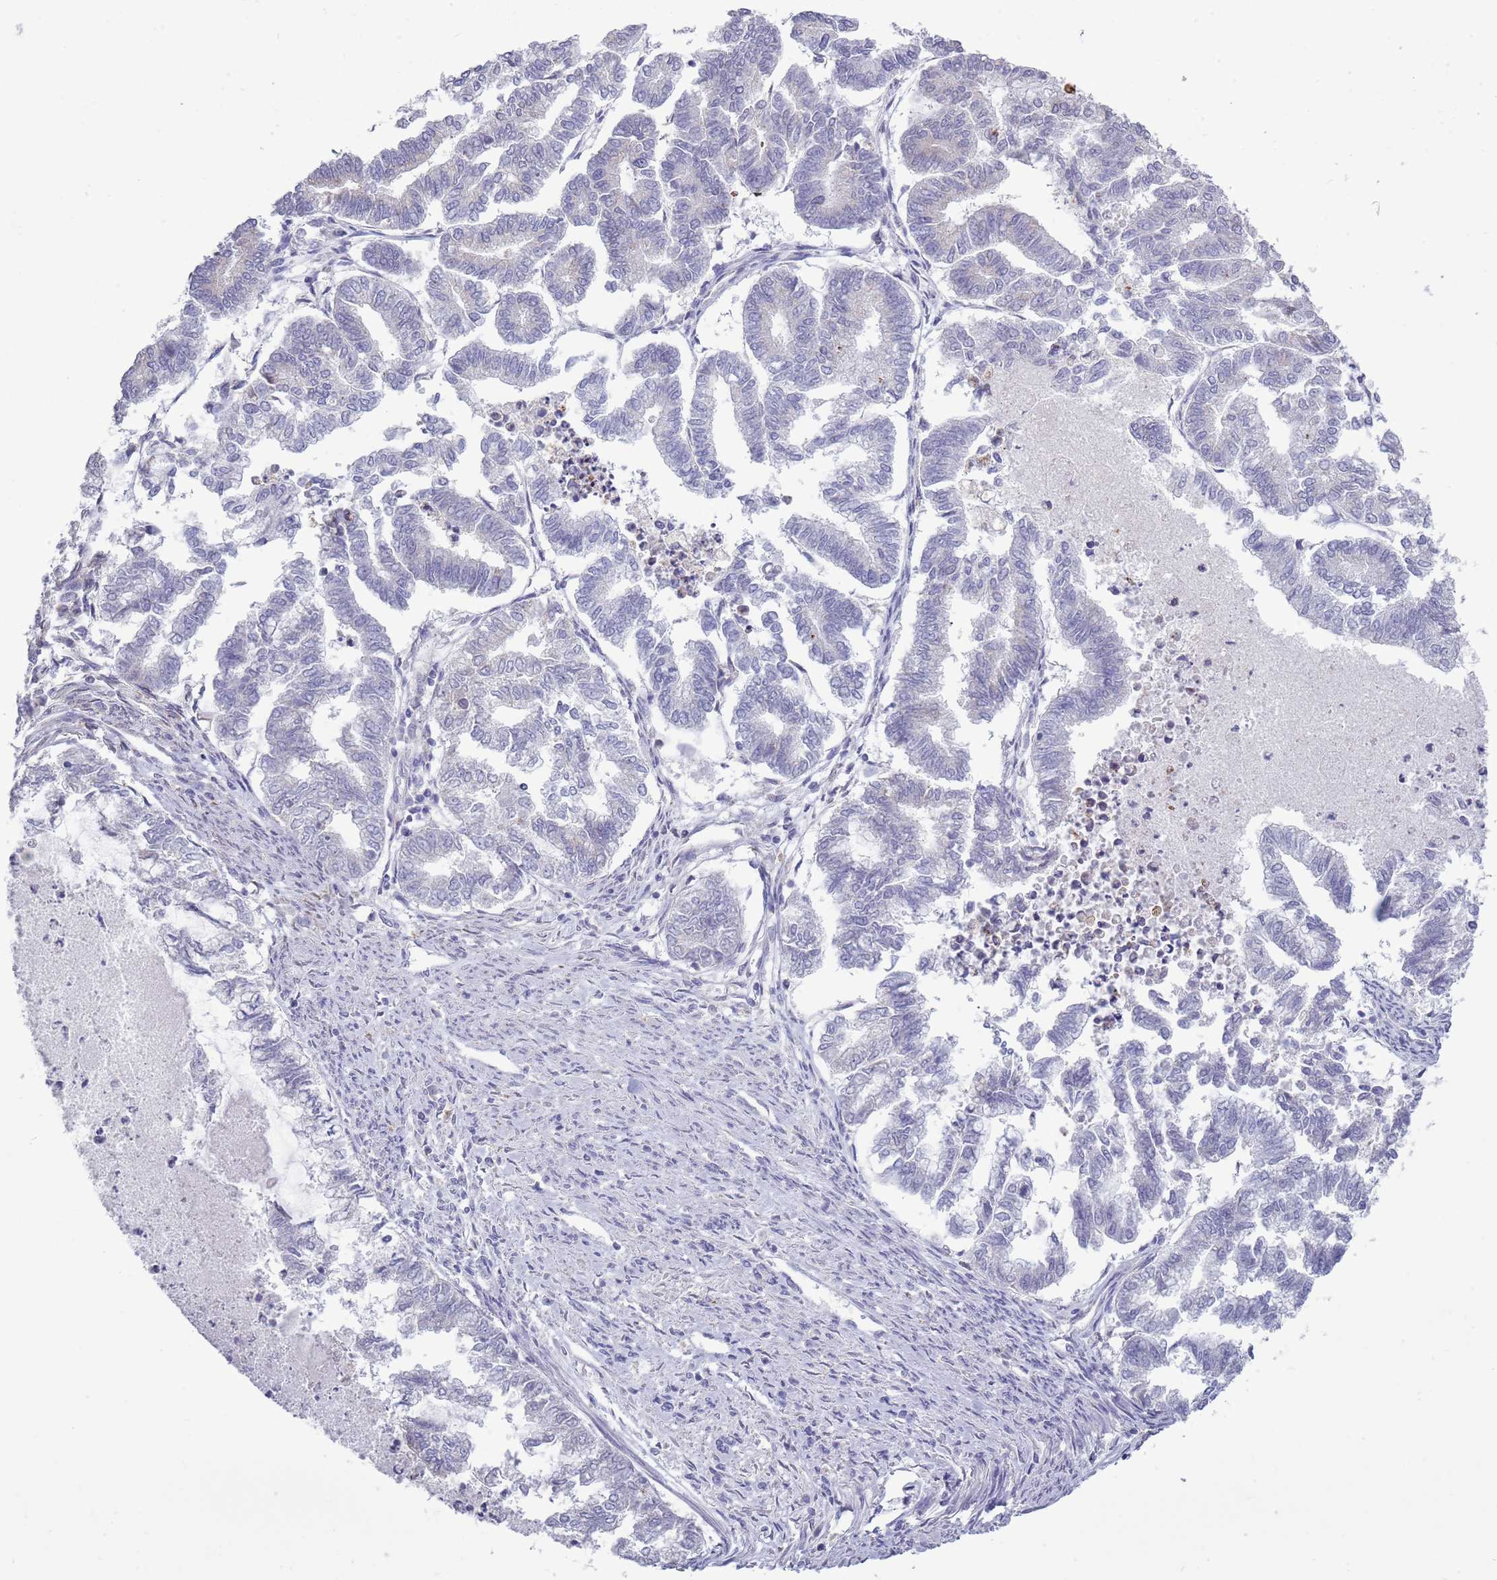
{"staining": {"intensity": "negative", "quantity": "none", "location": "none"}, "tissue": "endometrial cancer", "cell_type": "Tumor cells", "image_type": "cancer", "snomed": [{"axis": "morphology", "description": "Adenocarcinoma, NOS"}, {"axis": "topography", "description": "Endometrium"}], "caption": "Immunohistochemical staining of human endometrial cancer exhibits no significant staining in tumor cells.", "gene": "ACSBG1", "patient": {"sex": "female", "age": 79}}